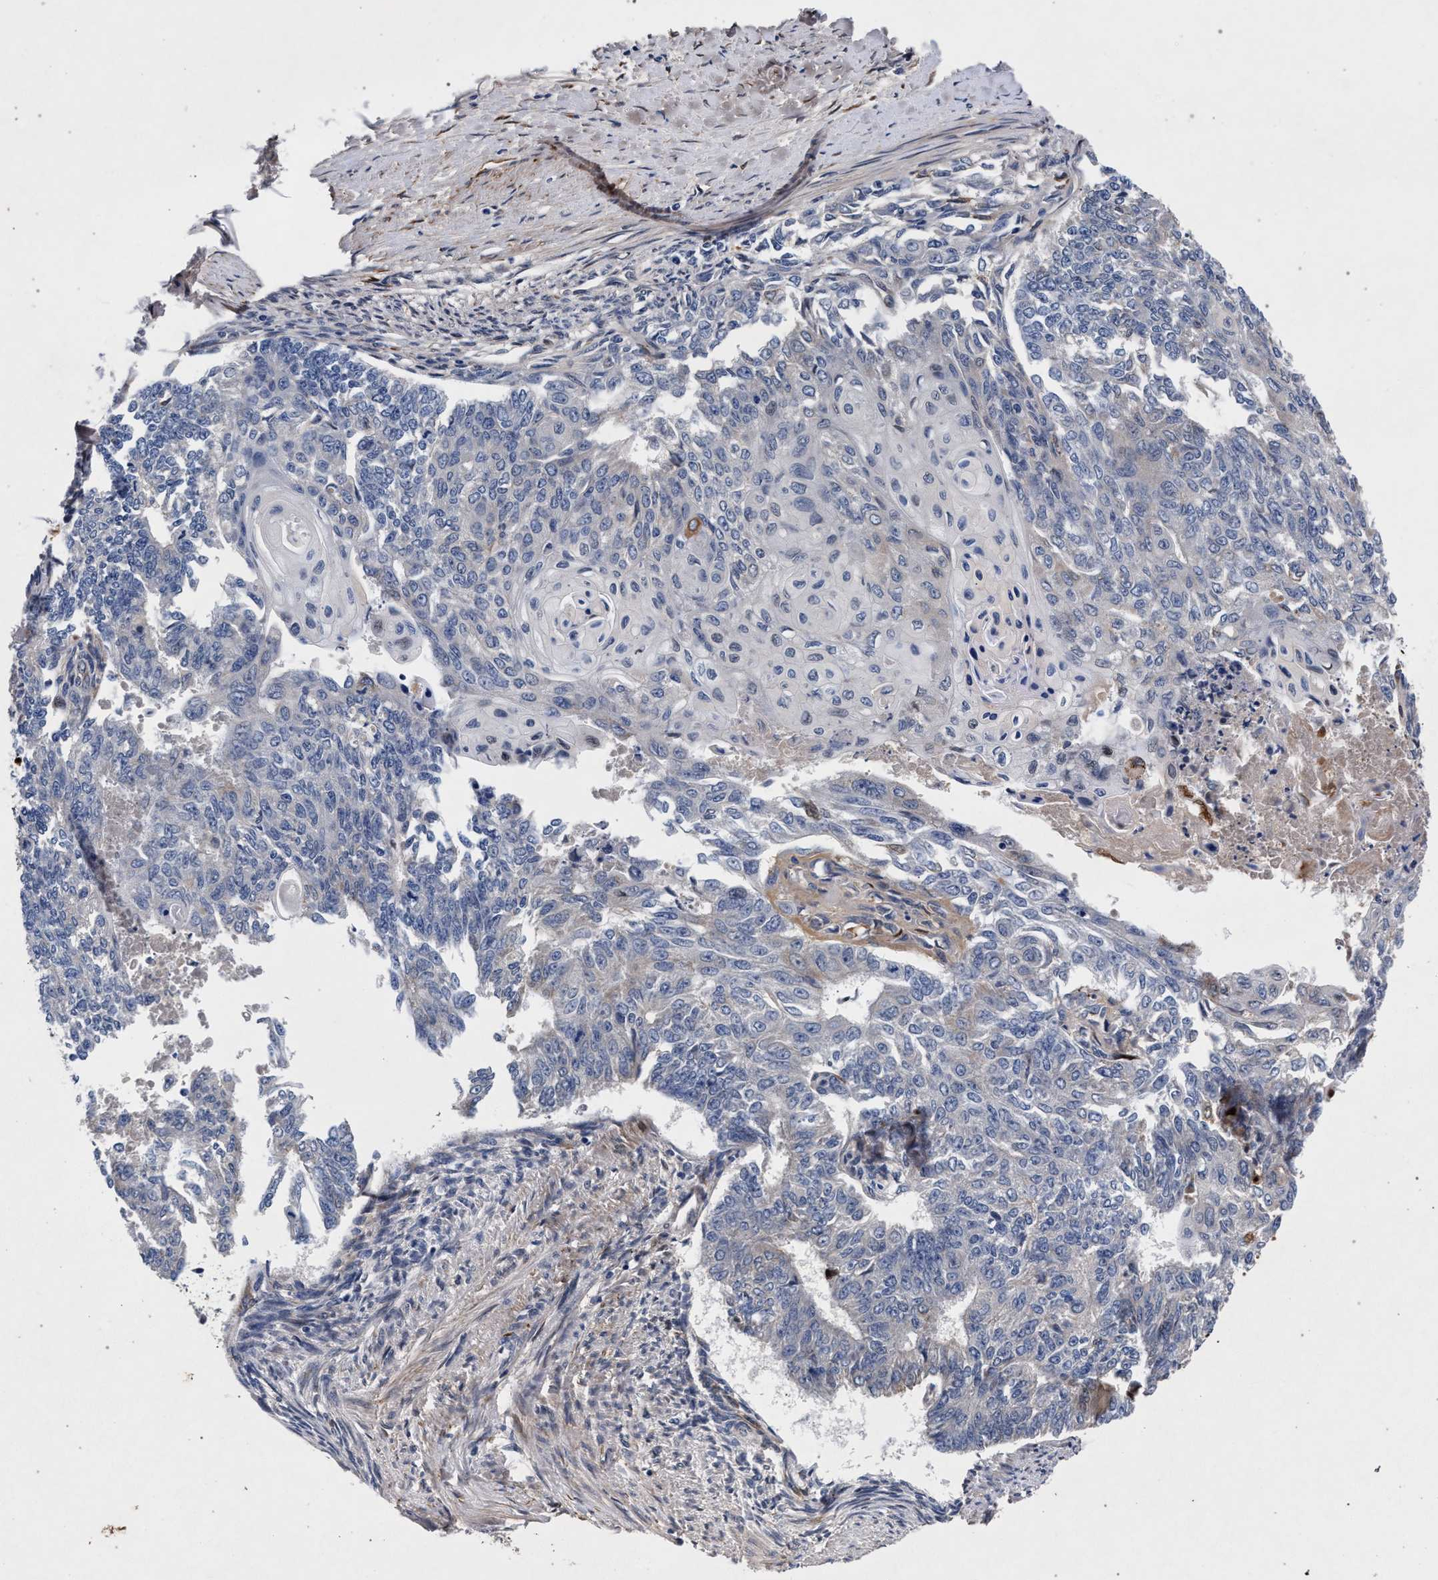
{"staining": {"intensity": "negative", "quantity": "none", "location": "none"}, "tissue": "endometrial cancer", "cell_type": "Tumor cells", "image_type": "cancer", "snomed": [{"axis": "morphology", "description": "Adenocarcinoma, NOS"}, {"axis": "topography", "description": "Endometrium"}], "caption": "Immunohistochemistry (IHC) micrograph of neoplastic tissue: adenocarcinoma (endometrial) stained with DAB shows no significant protein staining in tumor cells. (DAB IHC visualized using brightfield microscopy, high magnification).", "gene": "NEK7", "patient": {"sex": "female", "age": 32}}